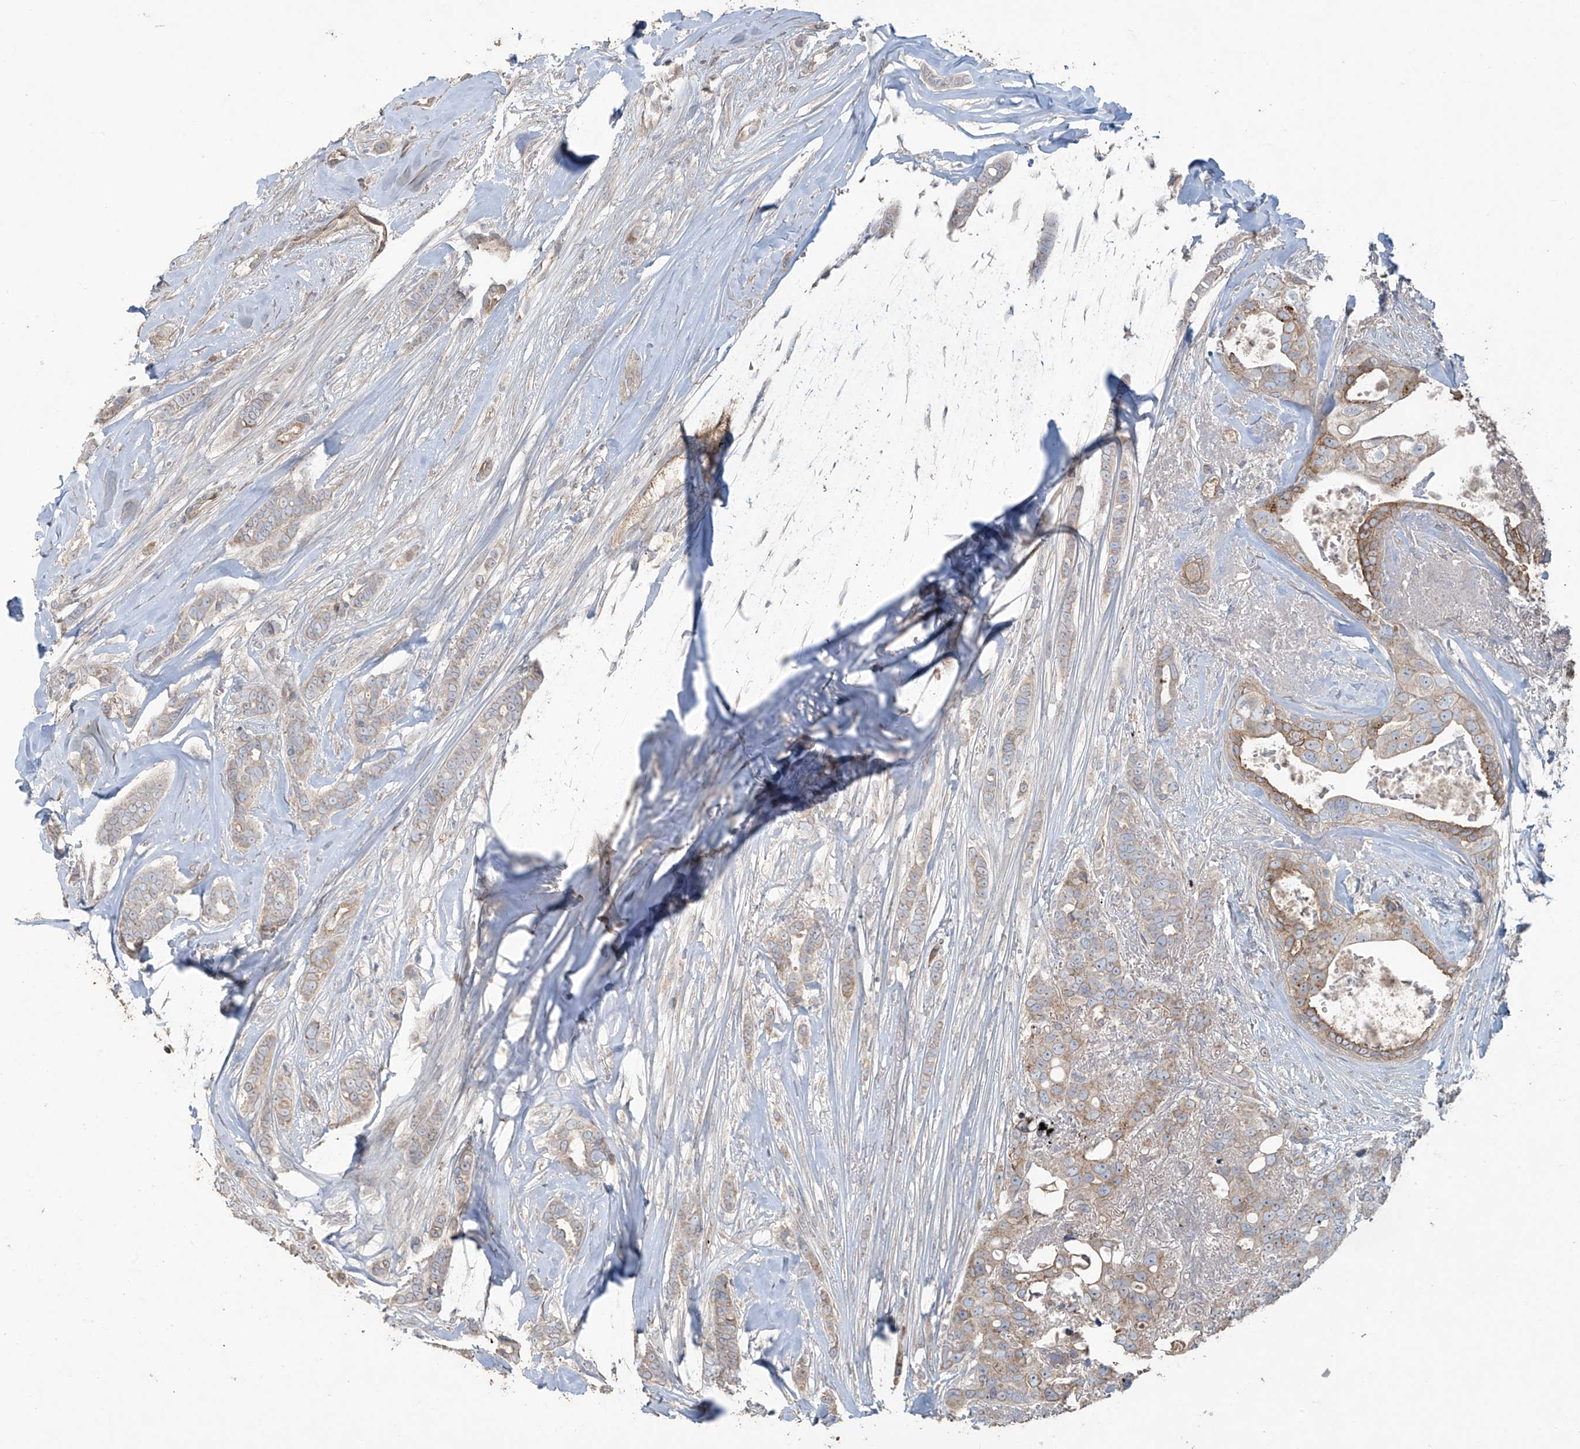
{"staining": {"intensity": "weak", "quantity": "25%-75%", "location": "cytoplasmic/membranous"}, "tissue": "breast cancer", "cell_type": "Tumor cells", "image_type": "cancer", "snomed": [{"axis": "morphology", "description": "Lobular carcinoma"}, {"axis": "topography", "description": "Breast"}], "caption": "This micrograph demonstrates IHC staining of lobular carcinoma (breast), with low weak cytoplasmic/membranous staining in about 25%-75% of tumor cells.", "gene": "ABTB1", "patient": {"sex": "female", "age": 51}}